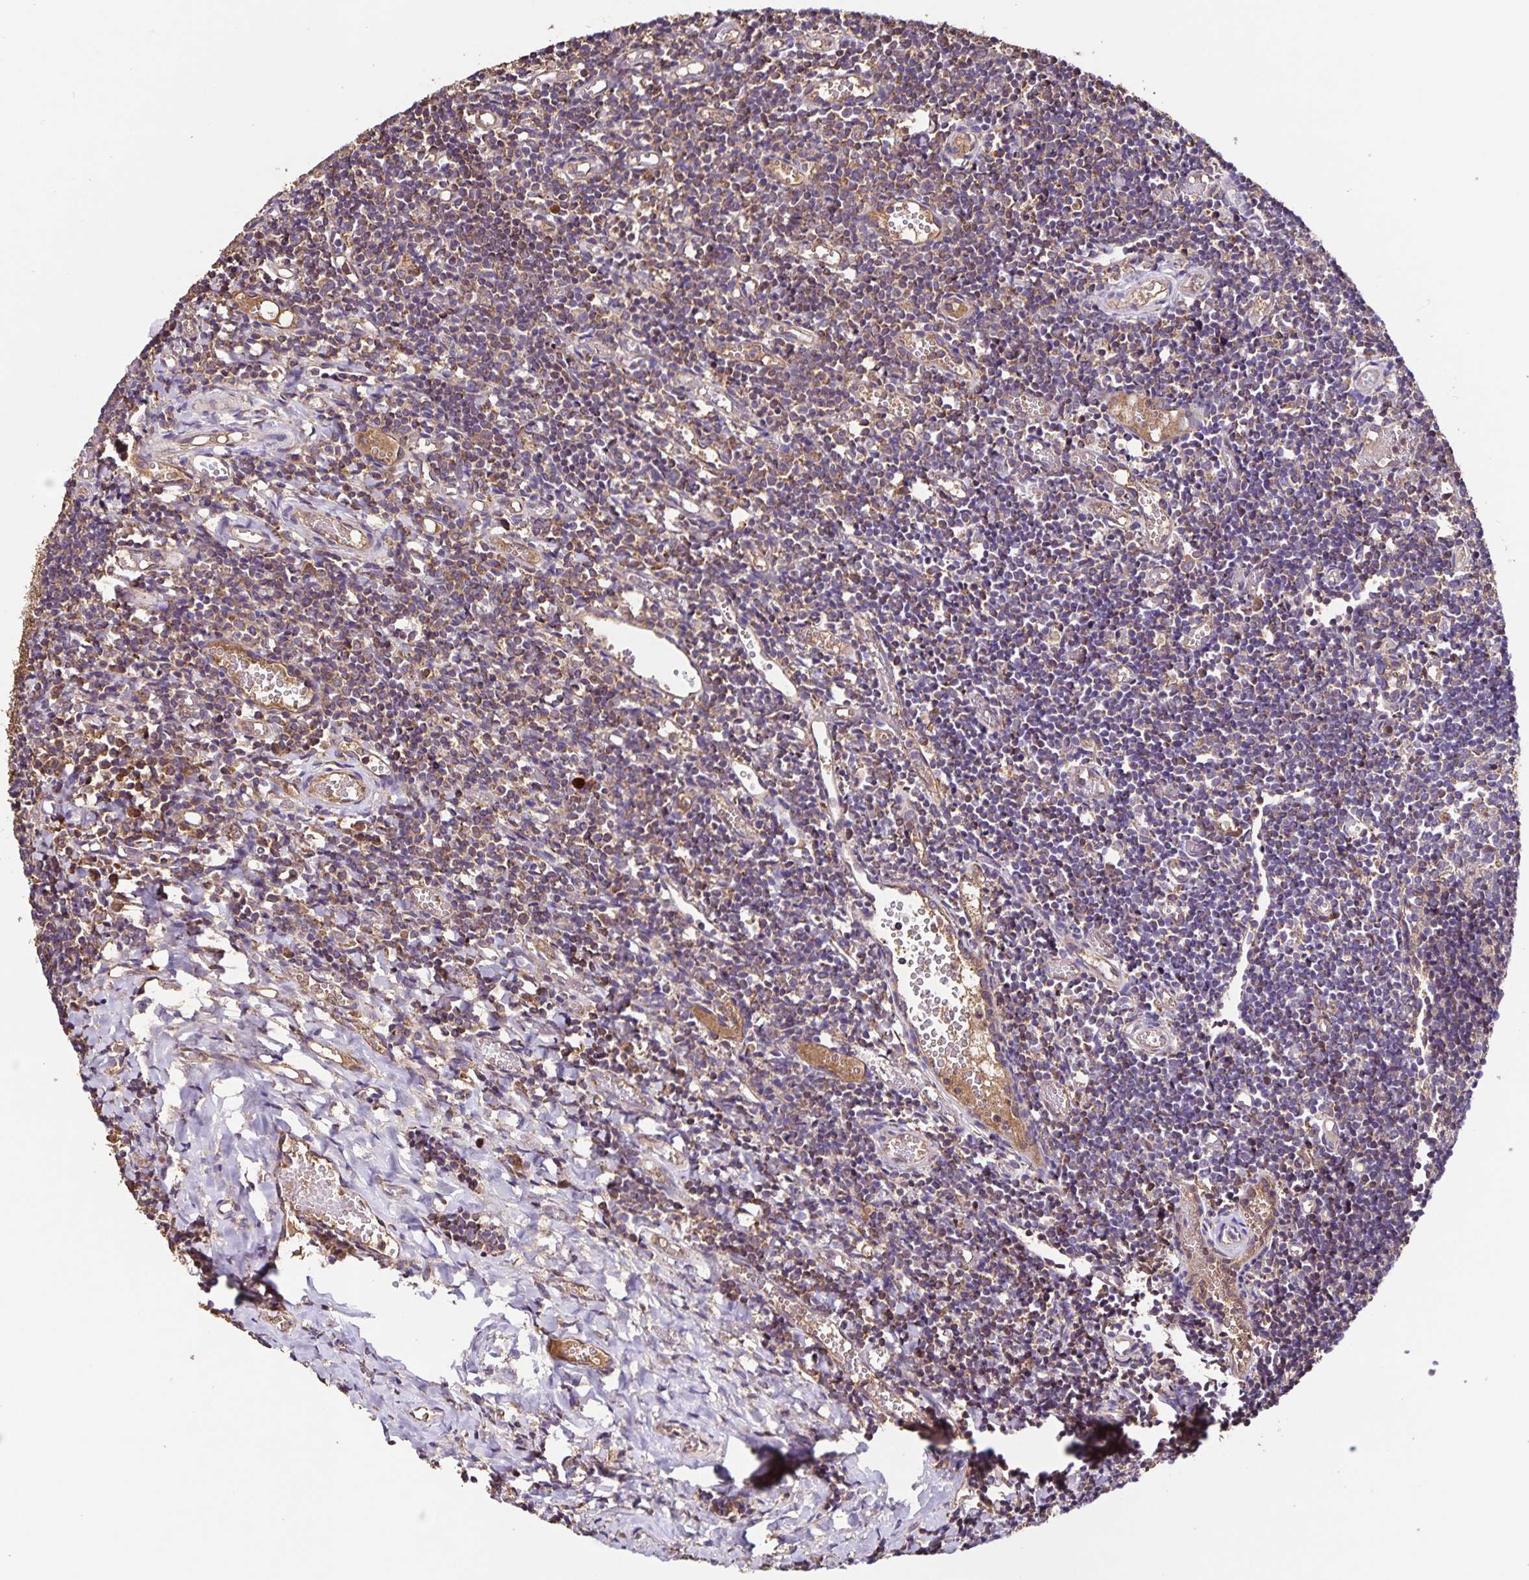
{"staining": {"intensity": "moderate", "quantity": "<25%", "location": "cytoplasmic/membranous"}, "tissue": "tonsil", "cell_type": "Germinal center cells", "image_type": "normal", "snomed": [{"axis": "morphology", "description": "Normal tissue, NOS"}, {"axis": "topography", "description": "Tonsil"}], "caption": "Immunohistochemistry (IHC) of unremarkable human tonsil demonstrates low levels of moderate cytoplasmic/membranous positivity in about <25% of germinal center cells.", "gene": "MAN1A1", "patient": {"sex": "female", "age": 10}}